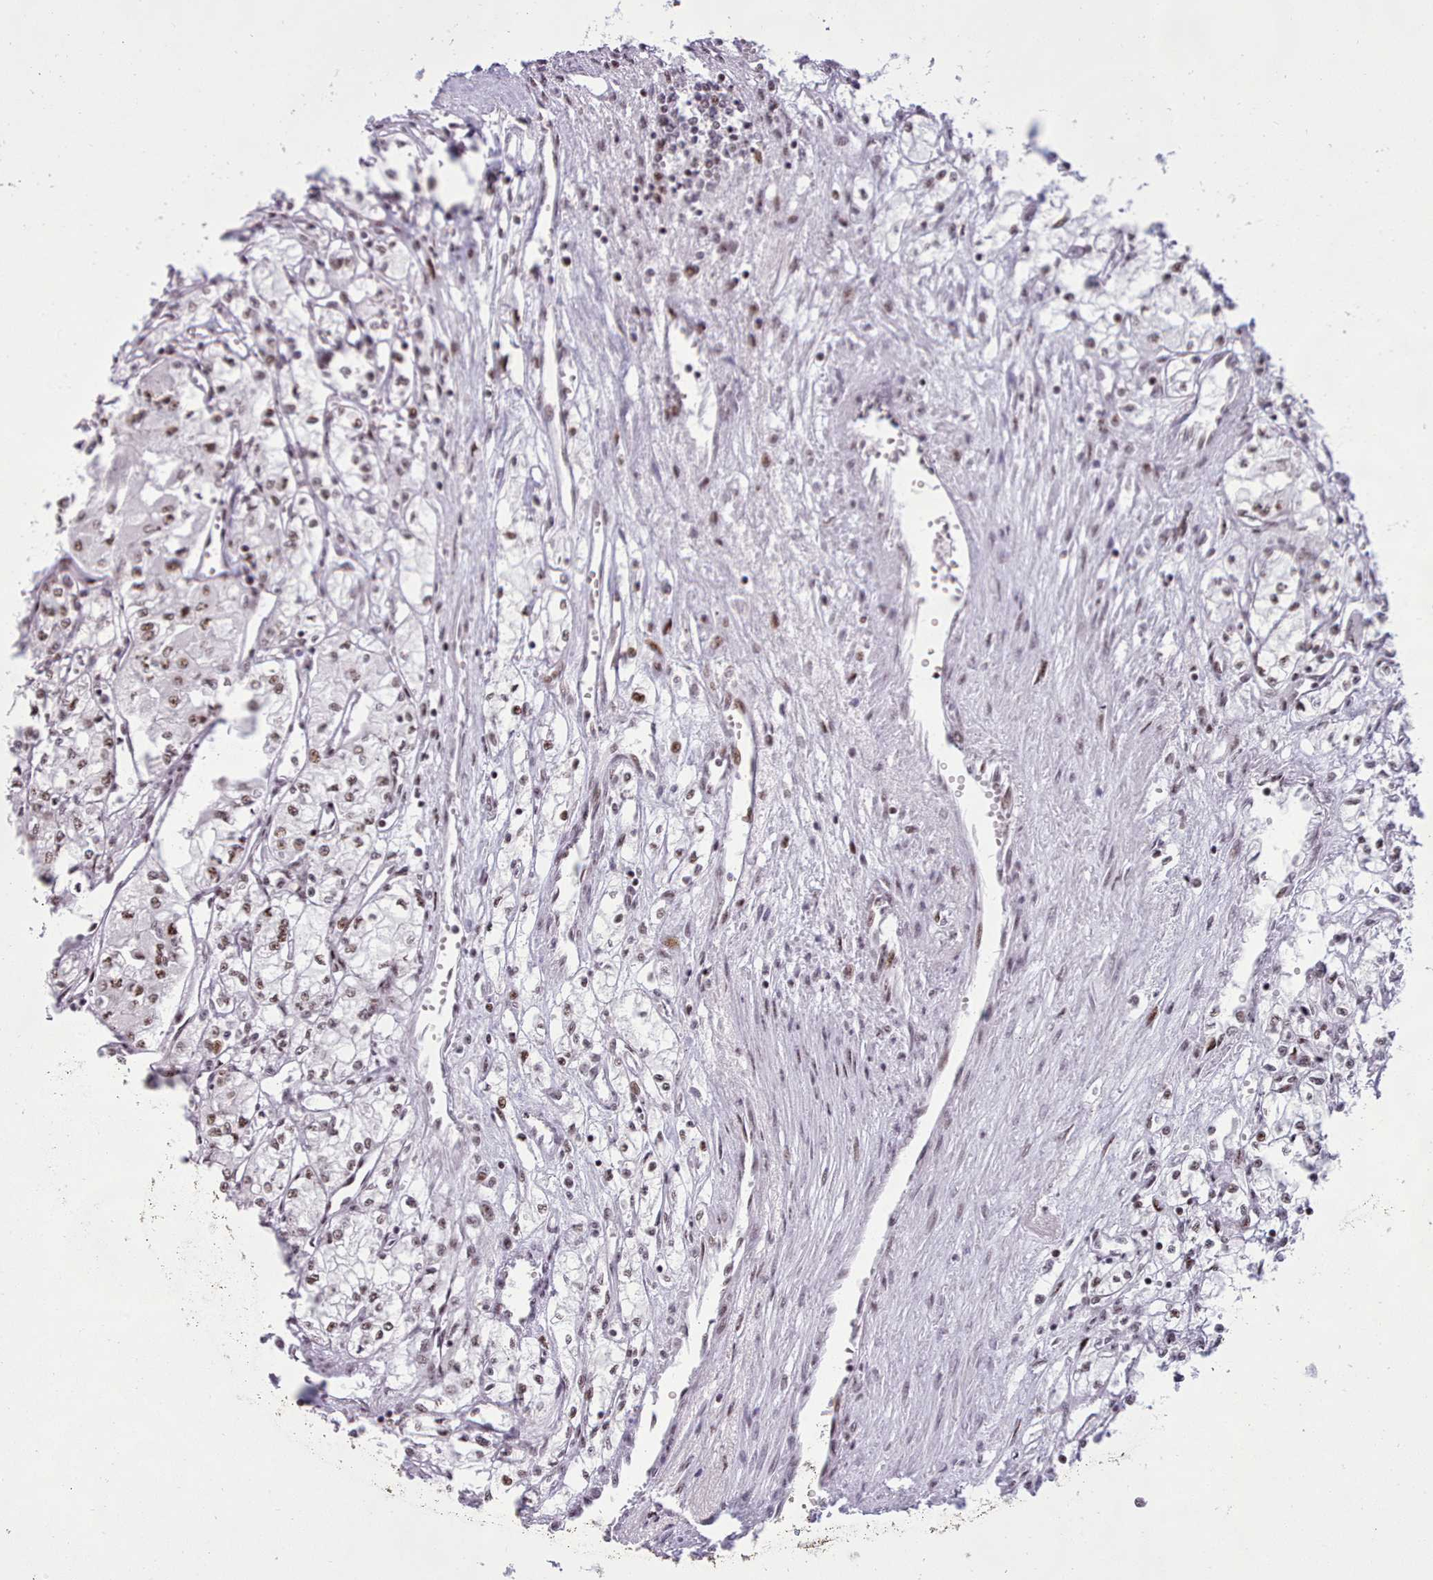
{"staining": {"intensity": "moderate", "quantity": ">75%", "location": "nuclear"}, "tissue": "renal cancer", "cell_type": "Tumor cells", "image_type": "cancer", "snomed": [{"axis": "morphology", "description": "Adenocarcinoma, NOS"}, {"axis": "topography", "description": "Kidney"}], "caption": "Immunohistochemical staining of renal cancer (adenocarcinoma) reveals moderate nuclear protein expression in approximately >75% of tumor cells.", "gene": "TMEM35B", "patient": {"sex": "male", "age": 59}}